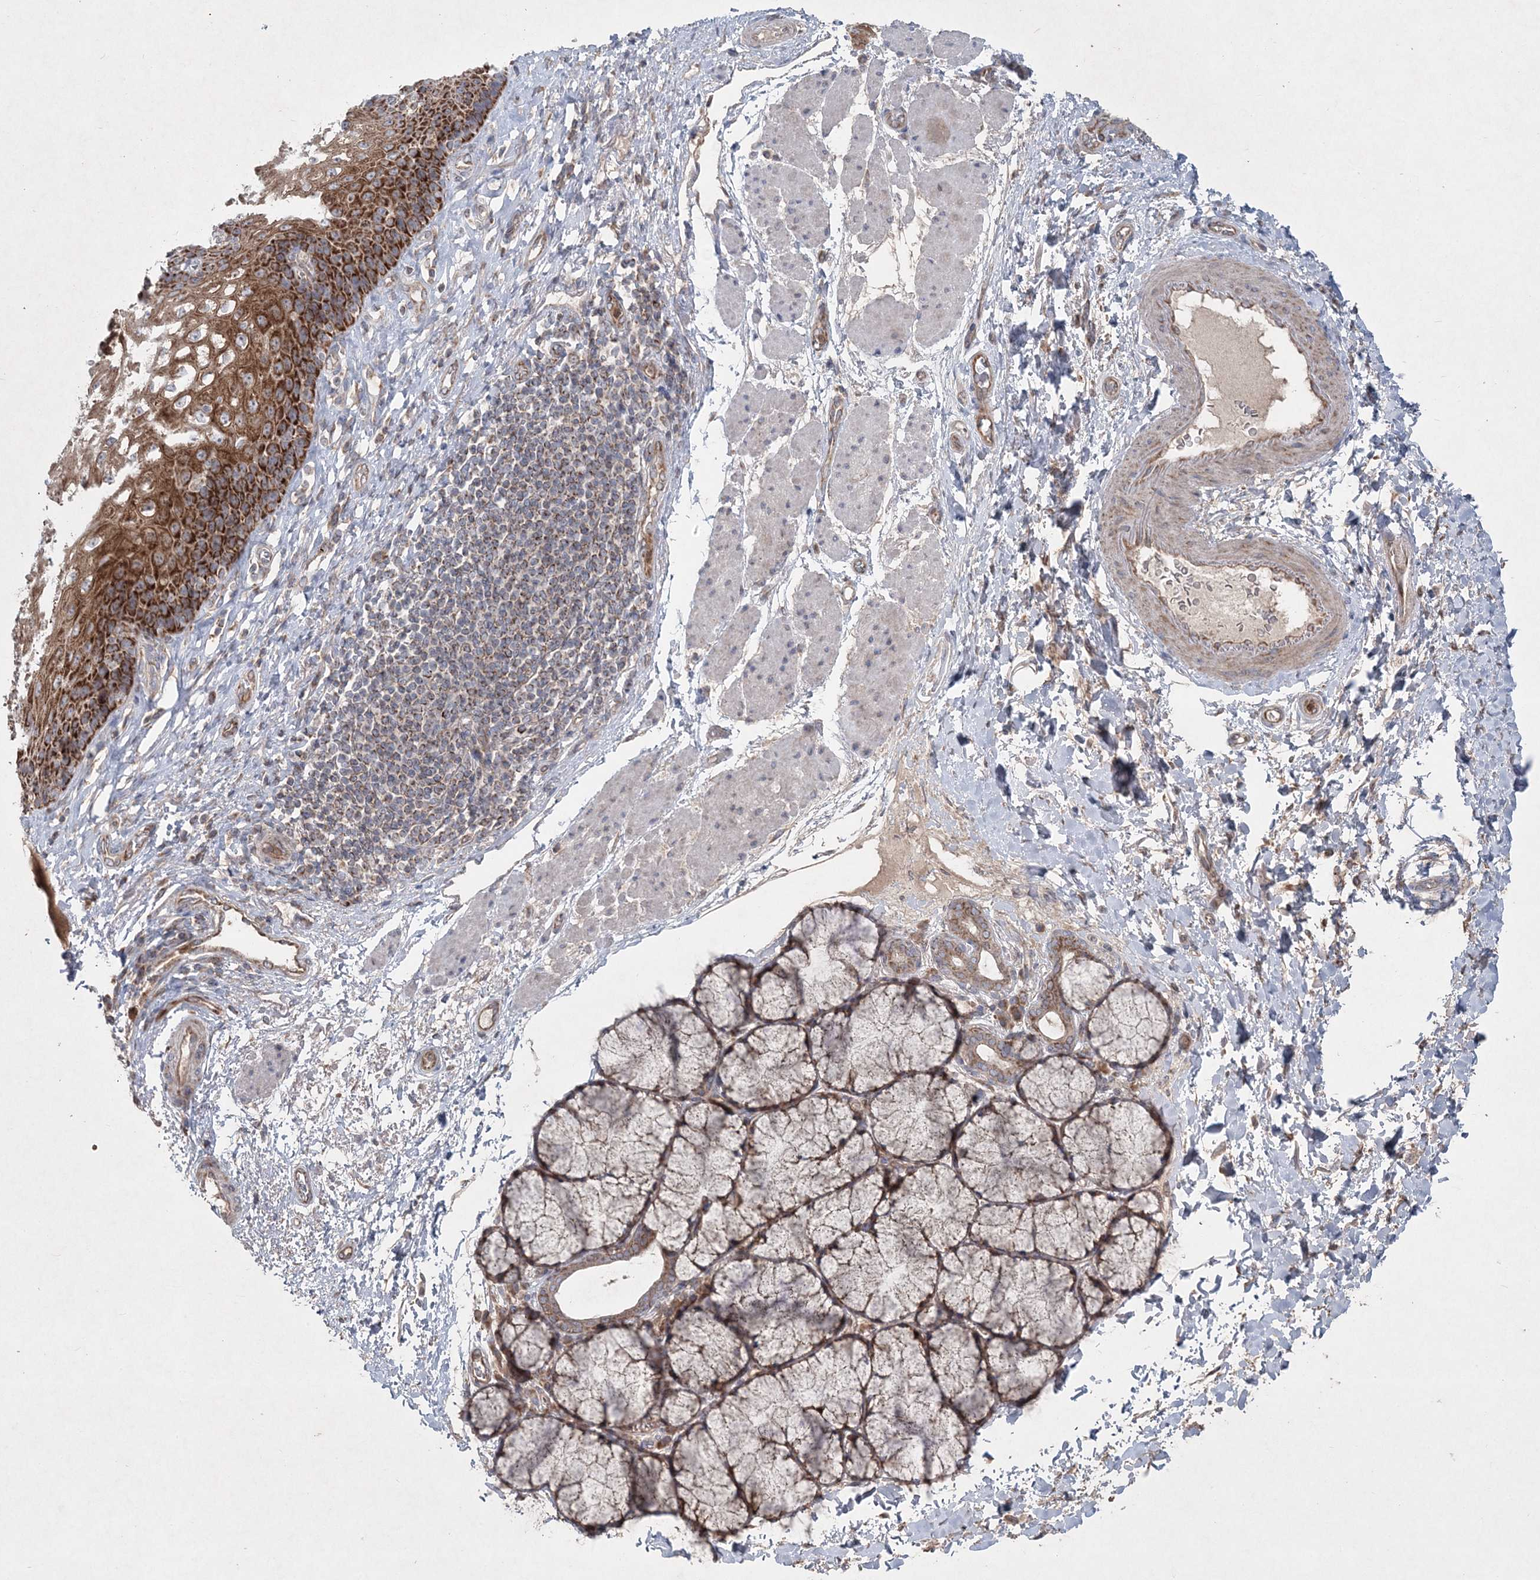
{"staining": {"intensity": "strong", "quantity": ">75%", "location": "cytoplasmic/membranous"}, "tissue": "esophagus", "cell_type": "Squamous epithelial cells", "image_type": "normal", "snomed": [{"axis": "morphology", "description": "Normal tissue, NOS"}, {"axis": "topography", "description": "Esophagus"}], "caption": "The image shows a brown stain indicating the presence of a protein in the cytoplasmic/membranous of squamous epithelial cells in esophagus.", "gene": "LRPPRC", "patient": {"sex": "male", "age": 54}}